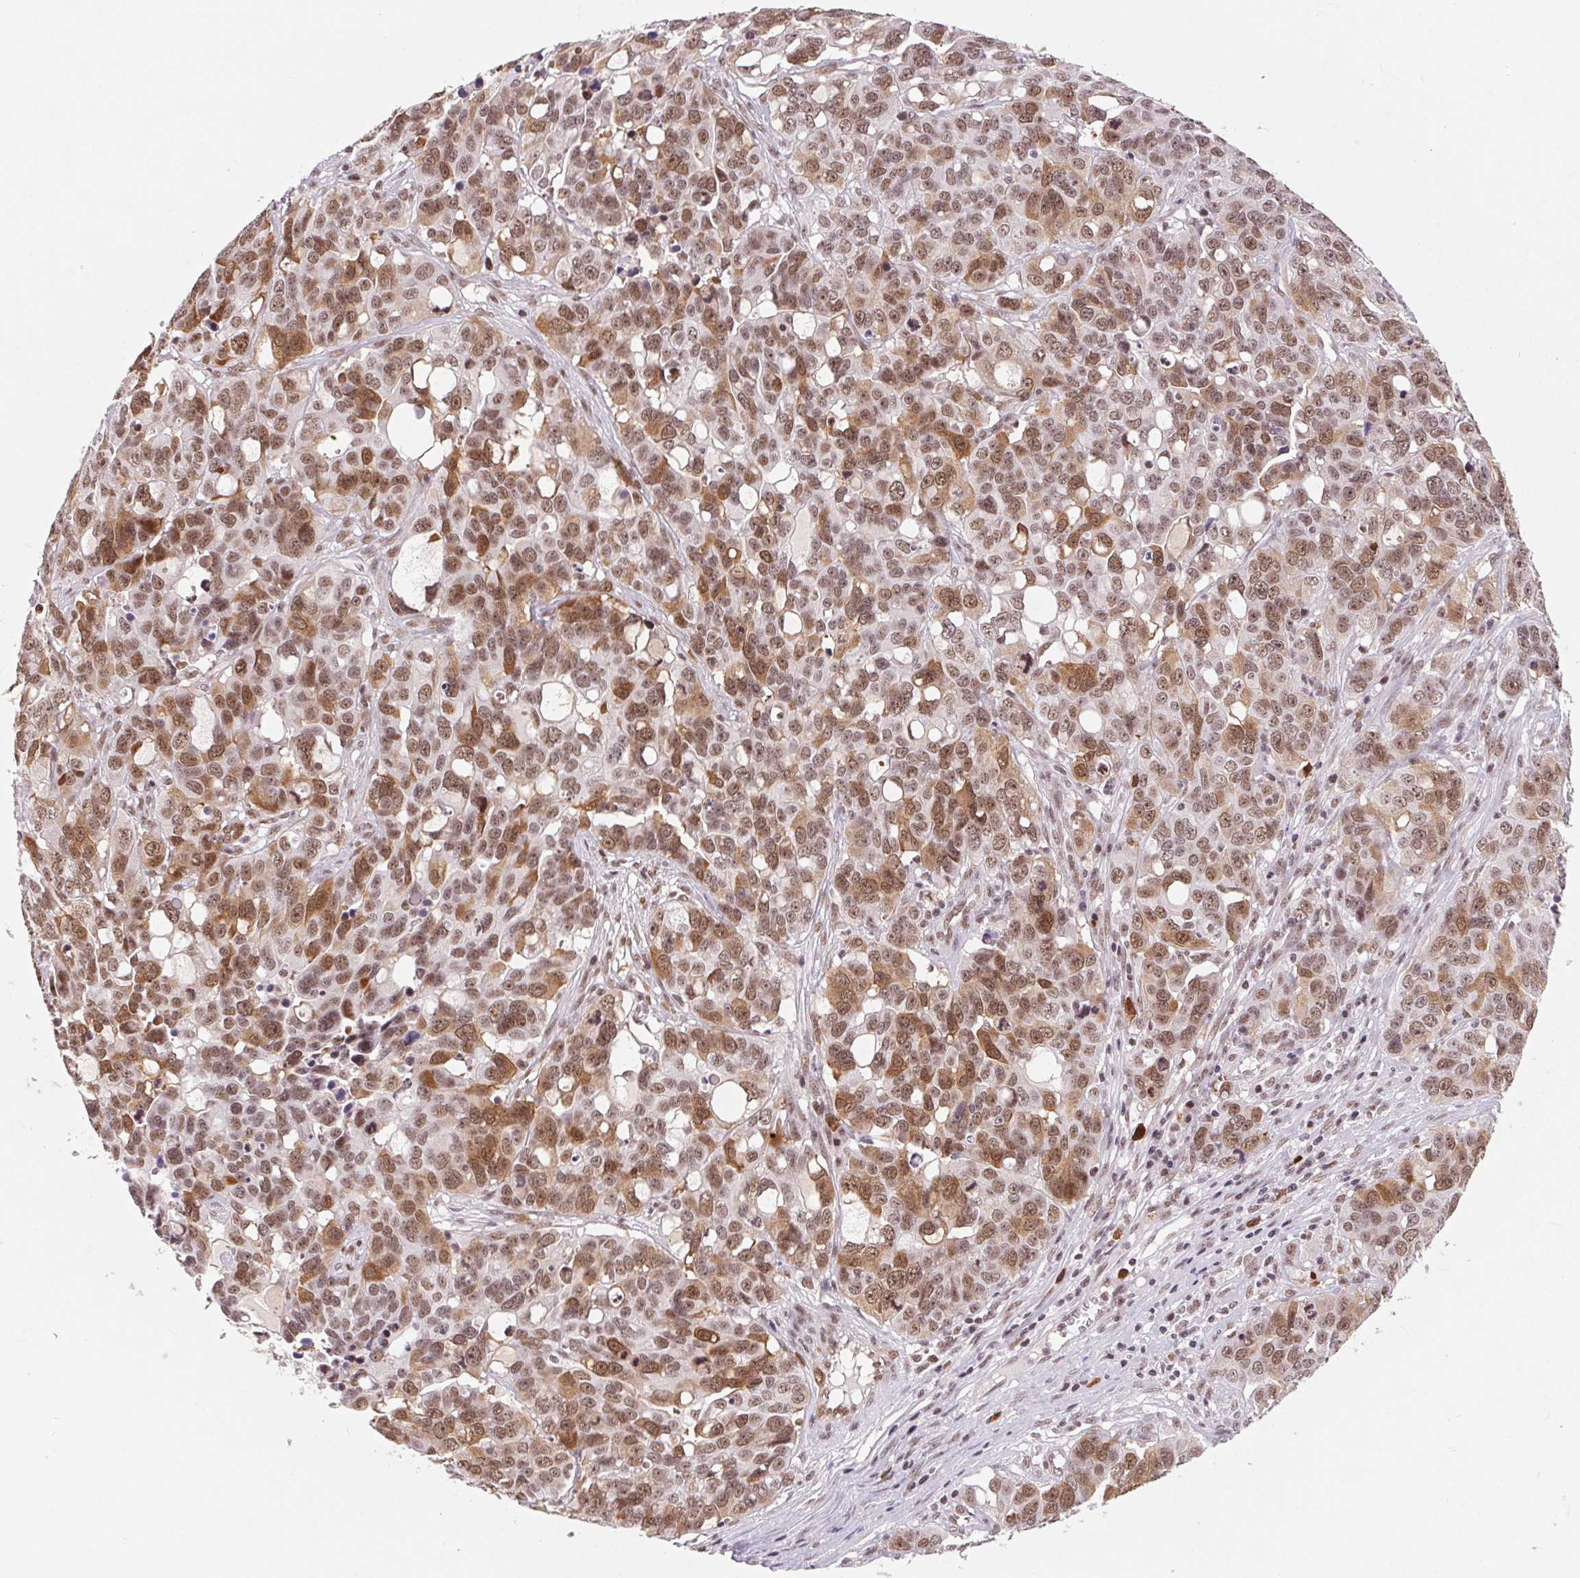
{"staining": {"intensity": "moderate", "quantity": ">75%", "location": "cytoplasmic/membranous,nuclear"}, "tissue": "ovarian cancer", "cell_type": "Tumor cells", "image_type": "cancer", "snomed": [{"axis": "morphology", "description": "Carcinoma, endometroid"}, {"axis": "topography", "description": "Ovary"}], "caption": "Immunohistochemistry image of ovarian cancer (endometroid carcinoma) stained for a protein (brown), which demonstrates medium levels of moderate cytoplasmic/membranous and nuclear staining in about >75% of tumor cells.", "gene": "CD2BP2", "patient": {"sex": "female", "age": 78}}